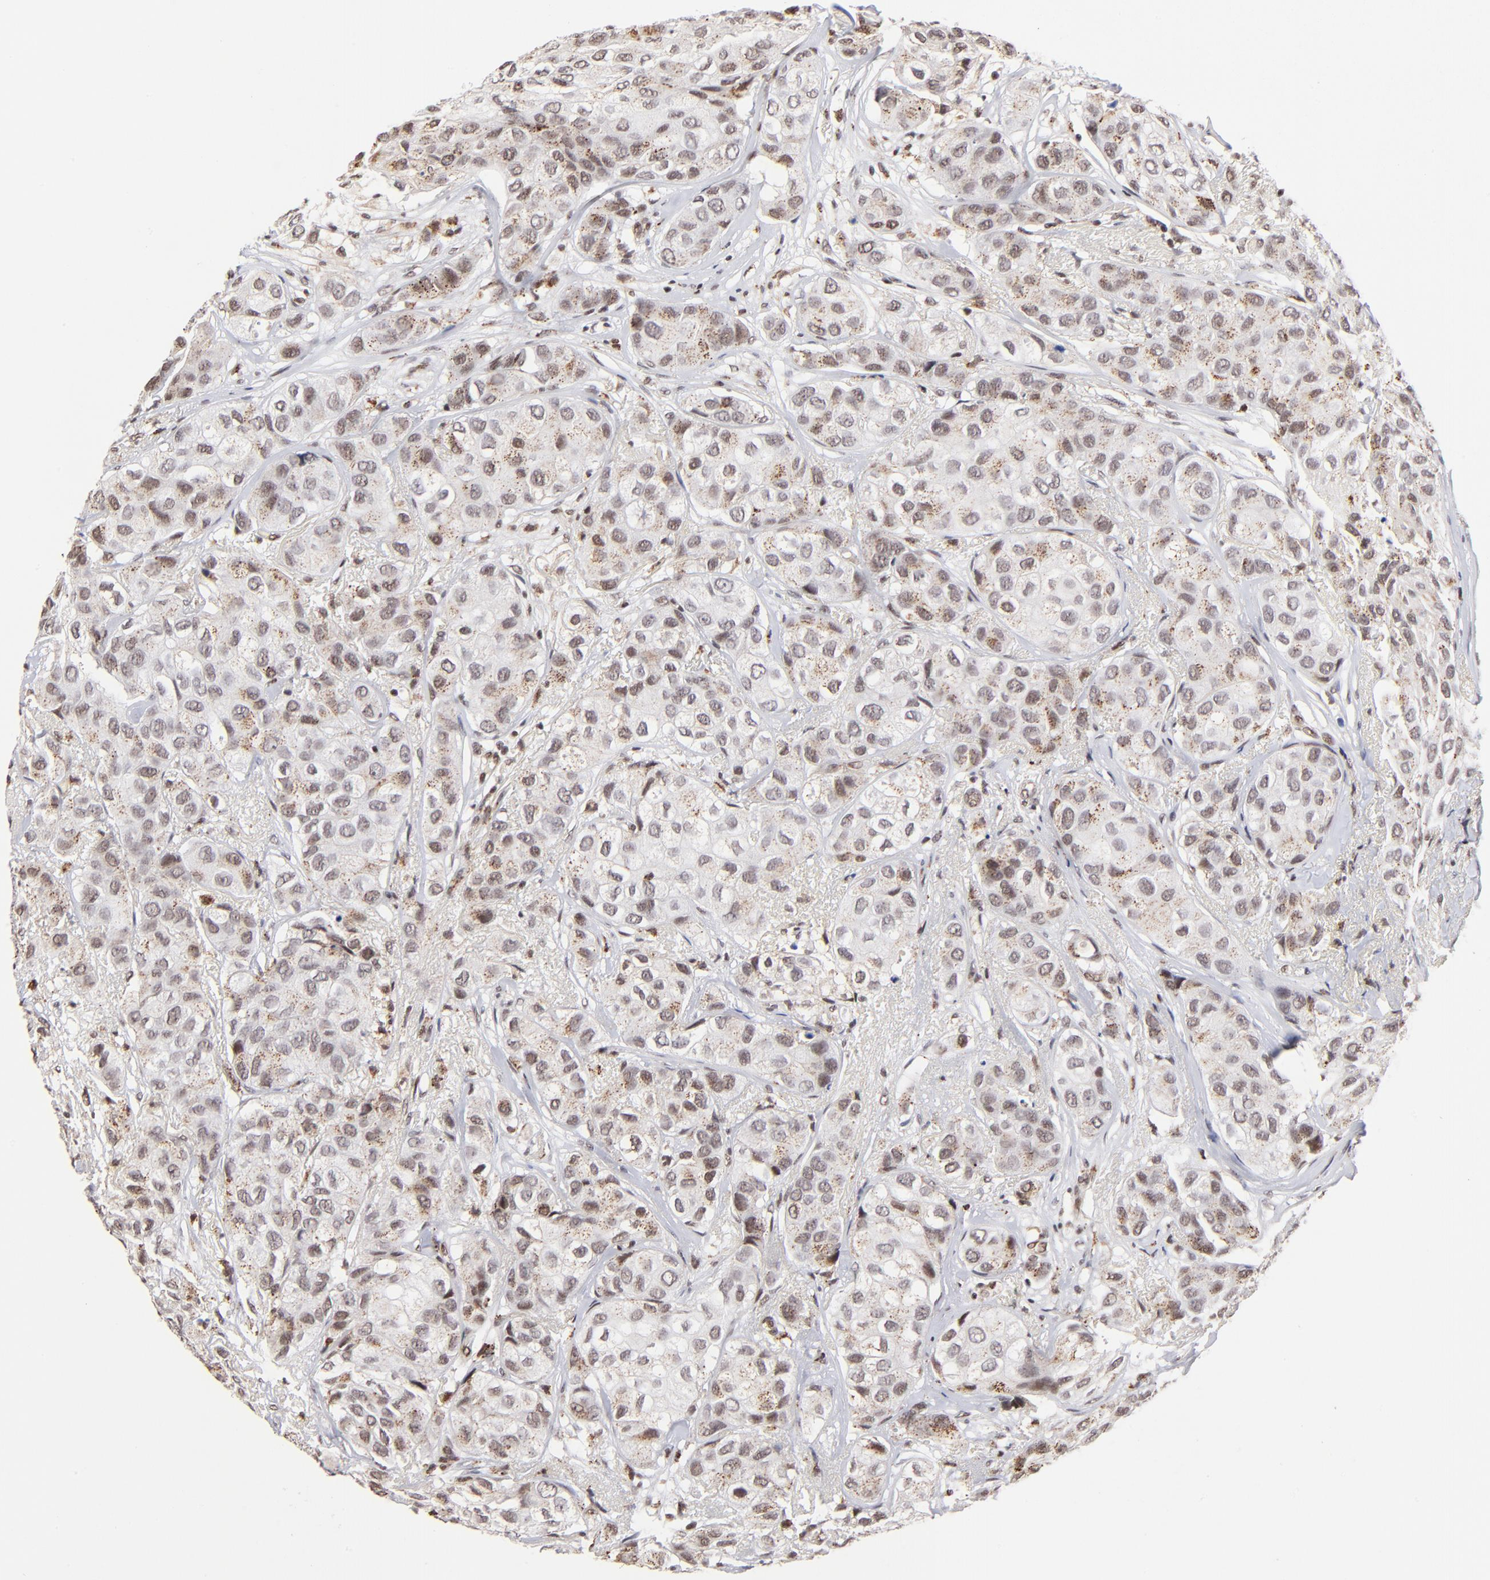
{"staining": {"intensity": "weak", "quantity": "25%-75%", "location": "cytoplasmic/membranous,nuclear"}, "tissue": "breast cancer", "cell_type": "Tumor cells", "image_type": "cancer", "snomed": [{"axis": "morphology", "description": "Duct carcinoma"}, {"axis": "topography", "description": "Breast"}], "caption": "IHC (DAB) staining of human invasive ductal carcinoma (breast) reveals weak cytoplasmic/membranous and nuclear protein expression in approximately 25%-75% of tumor cells.", "gene": "GABPA", "patient": {"sex": "female", "age": 68}}